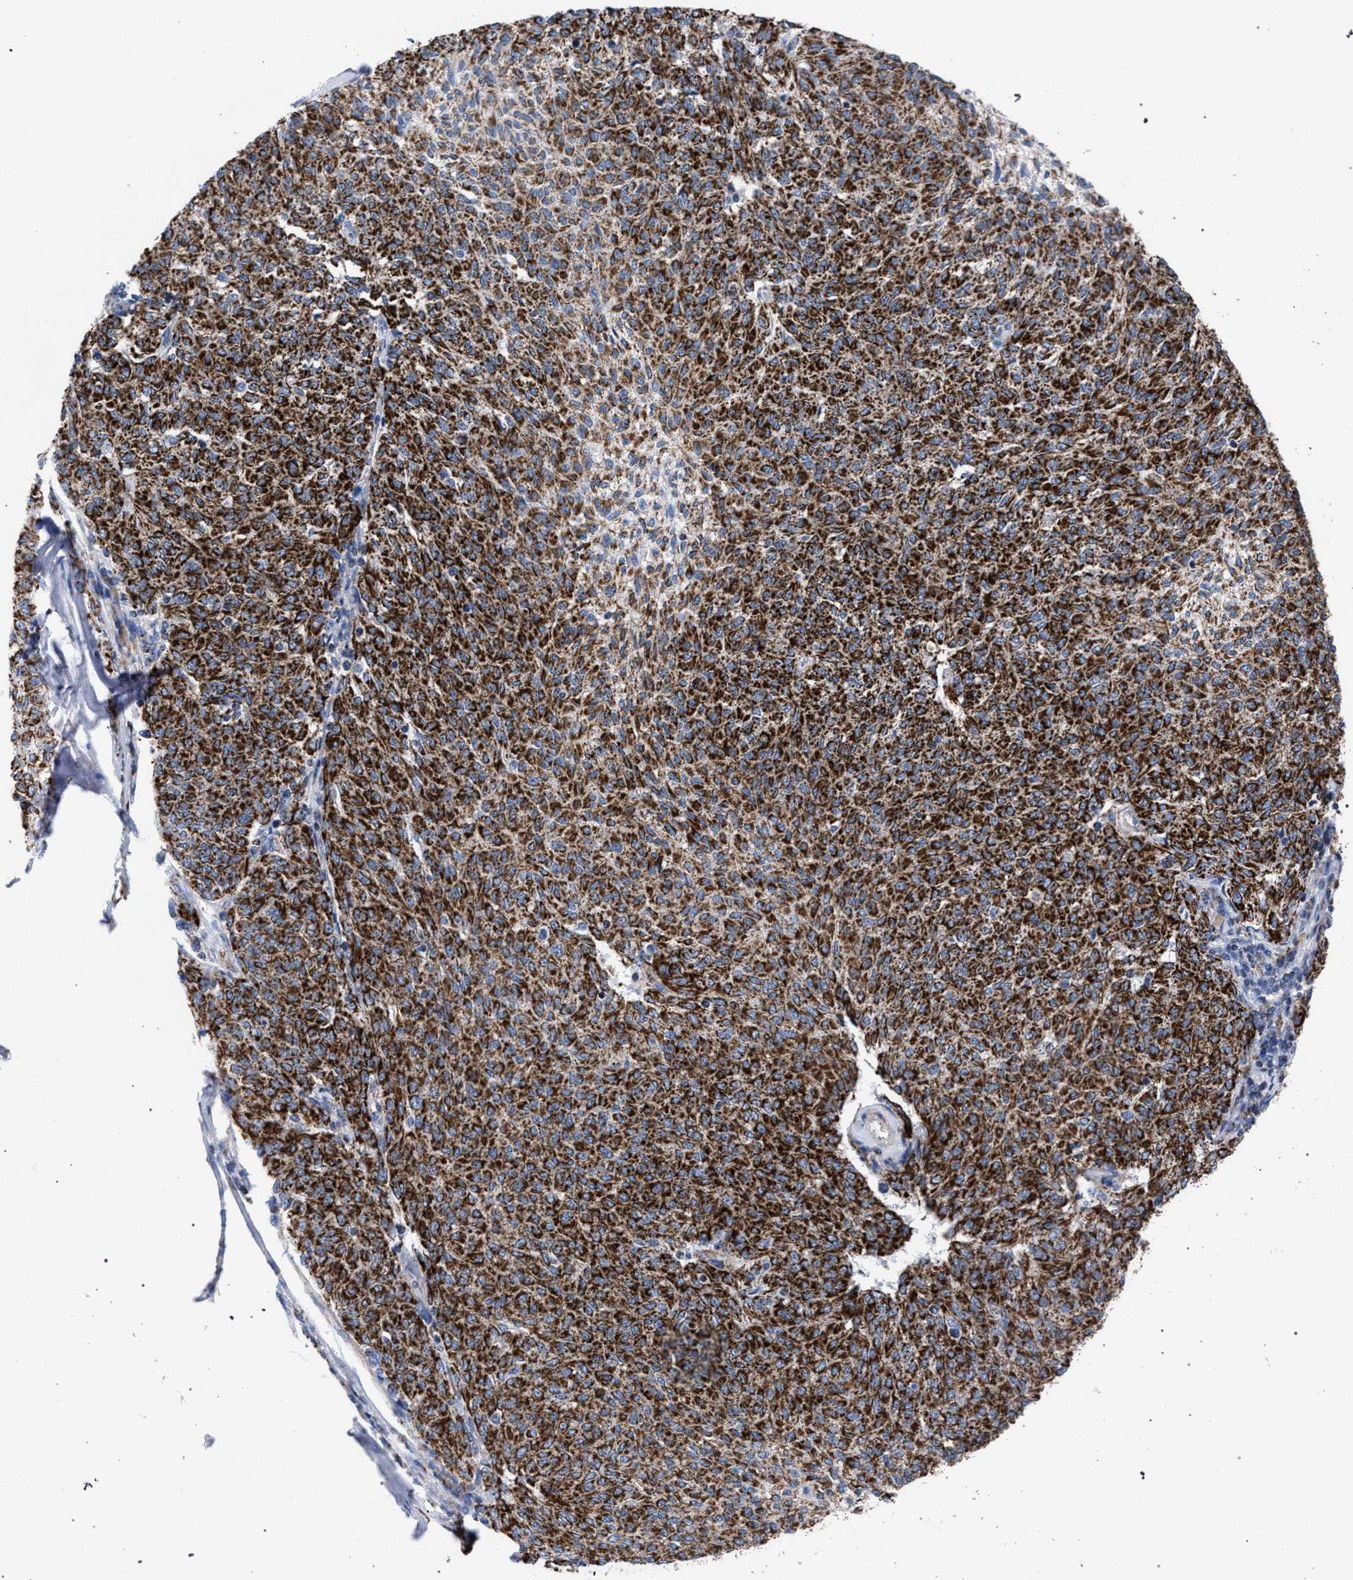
{"staining": {"intensity": "strong", "quantity": ">75%", "location": "cytoplasmic/membranous"}, "tissue": "melanoma", "cell_type": "Tumor cells", "image_type": "cancer", "snomed": [{"axis": "morphology", "description": "Malignant melanoma, NOS"}, {"axis": "topography", "description": "Skin"}], "caption": "IHC of human melanoma reveals high levels of strong cytoplasmic/membranous expression in about >75% of tumor cells. The protein of interest is shown in brown color, while the nuclei are stained blue.", "gene": "ACADS", "patient": {"sex": "female", "age": 72}}